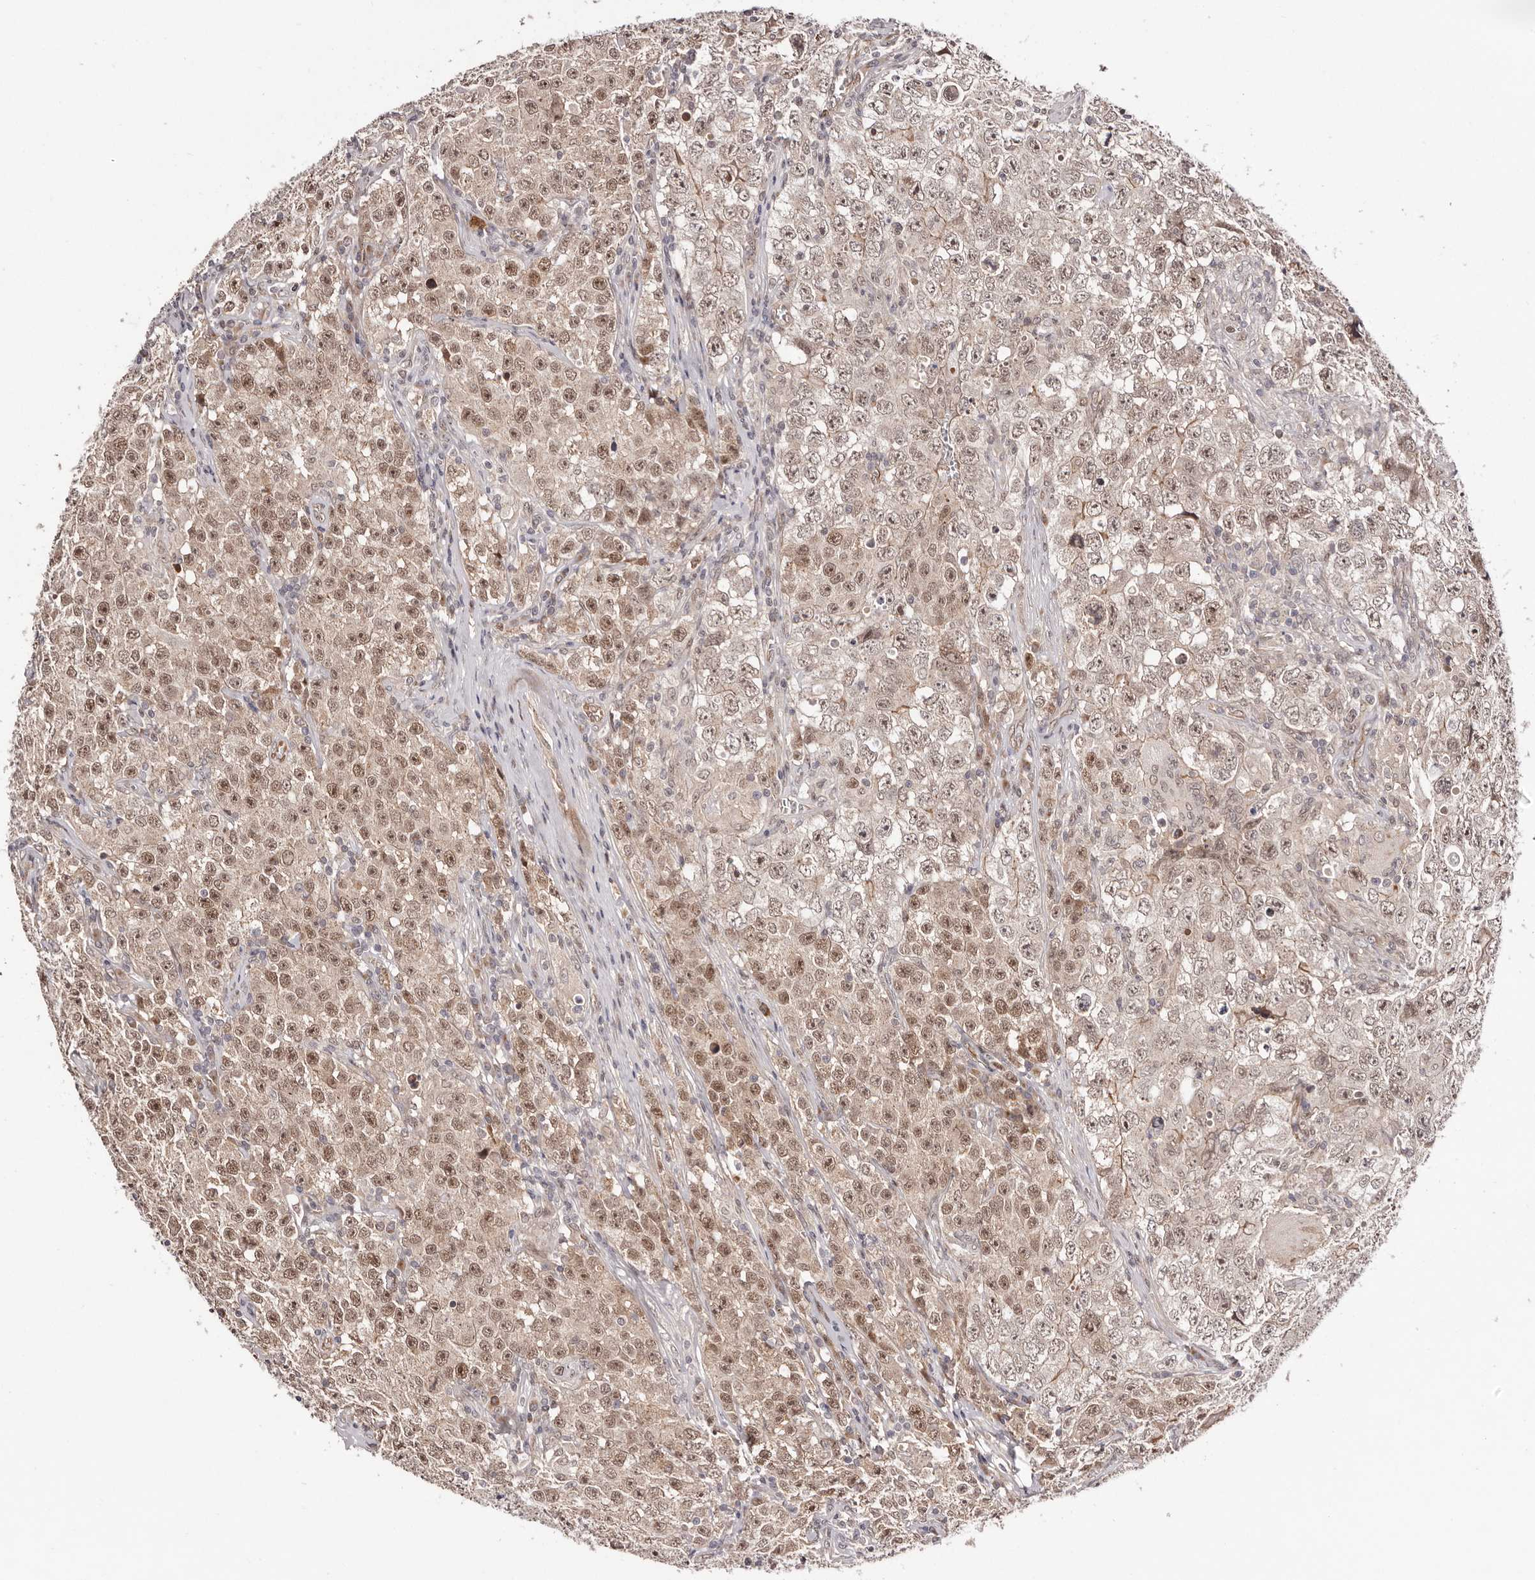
{"staining": {"intensity": "moderate", "quantity": ">75%", "location": "cytoplasmic/membranous,nuclear"}, "tissue": "testis cancer", "cell_type": "Tumor cells", "image_type": "cancer", "snomed": [{"axis": "morphology", "description": "Seminoma, NOS"}, {"axis": "morphology", "description": "Carcinoma, Embryonal, NOS"}, {"axis": "topography", "description": "Testis"}], "caption": "Immunohistochemistry photomicrograph of neoplastic tissue: testis seminoma stained using immunohistochemistry (IHC) exhibits medium levels of moderate protein expression localized specifically in the cytoplasmic/membranous and nuclear of tumor cells, appearing as a cytoplasmic/membranous and nuclear brown color.", "gene": "EGR3", "patient": {"sex": "male", "age": 43}}